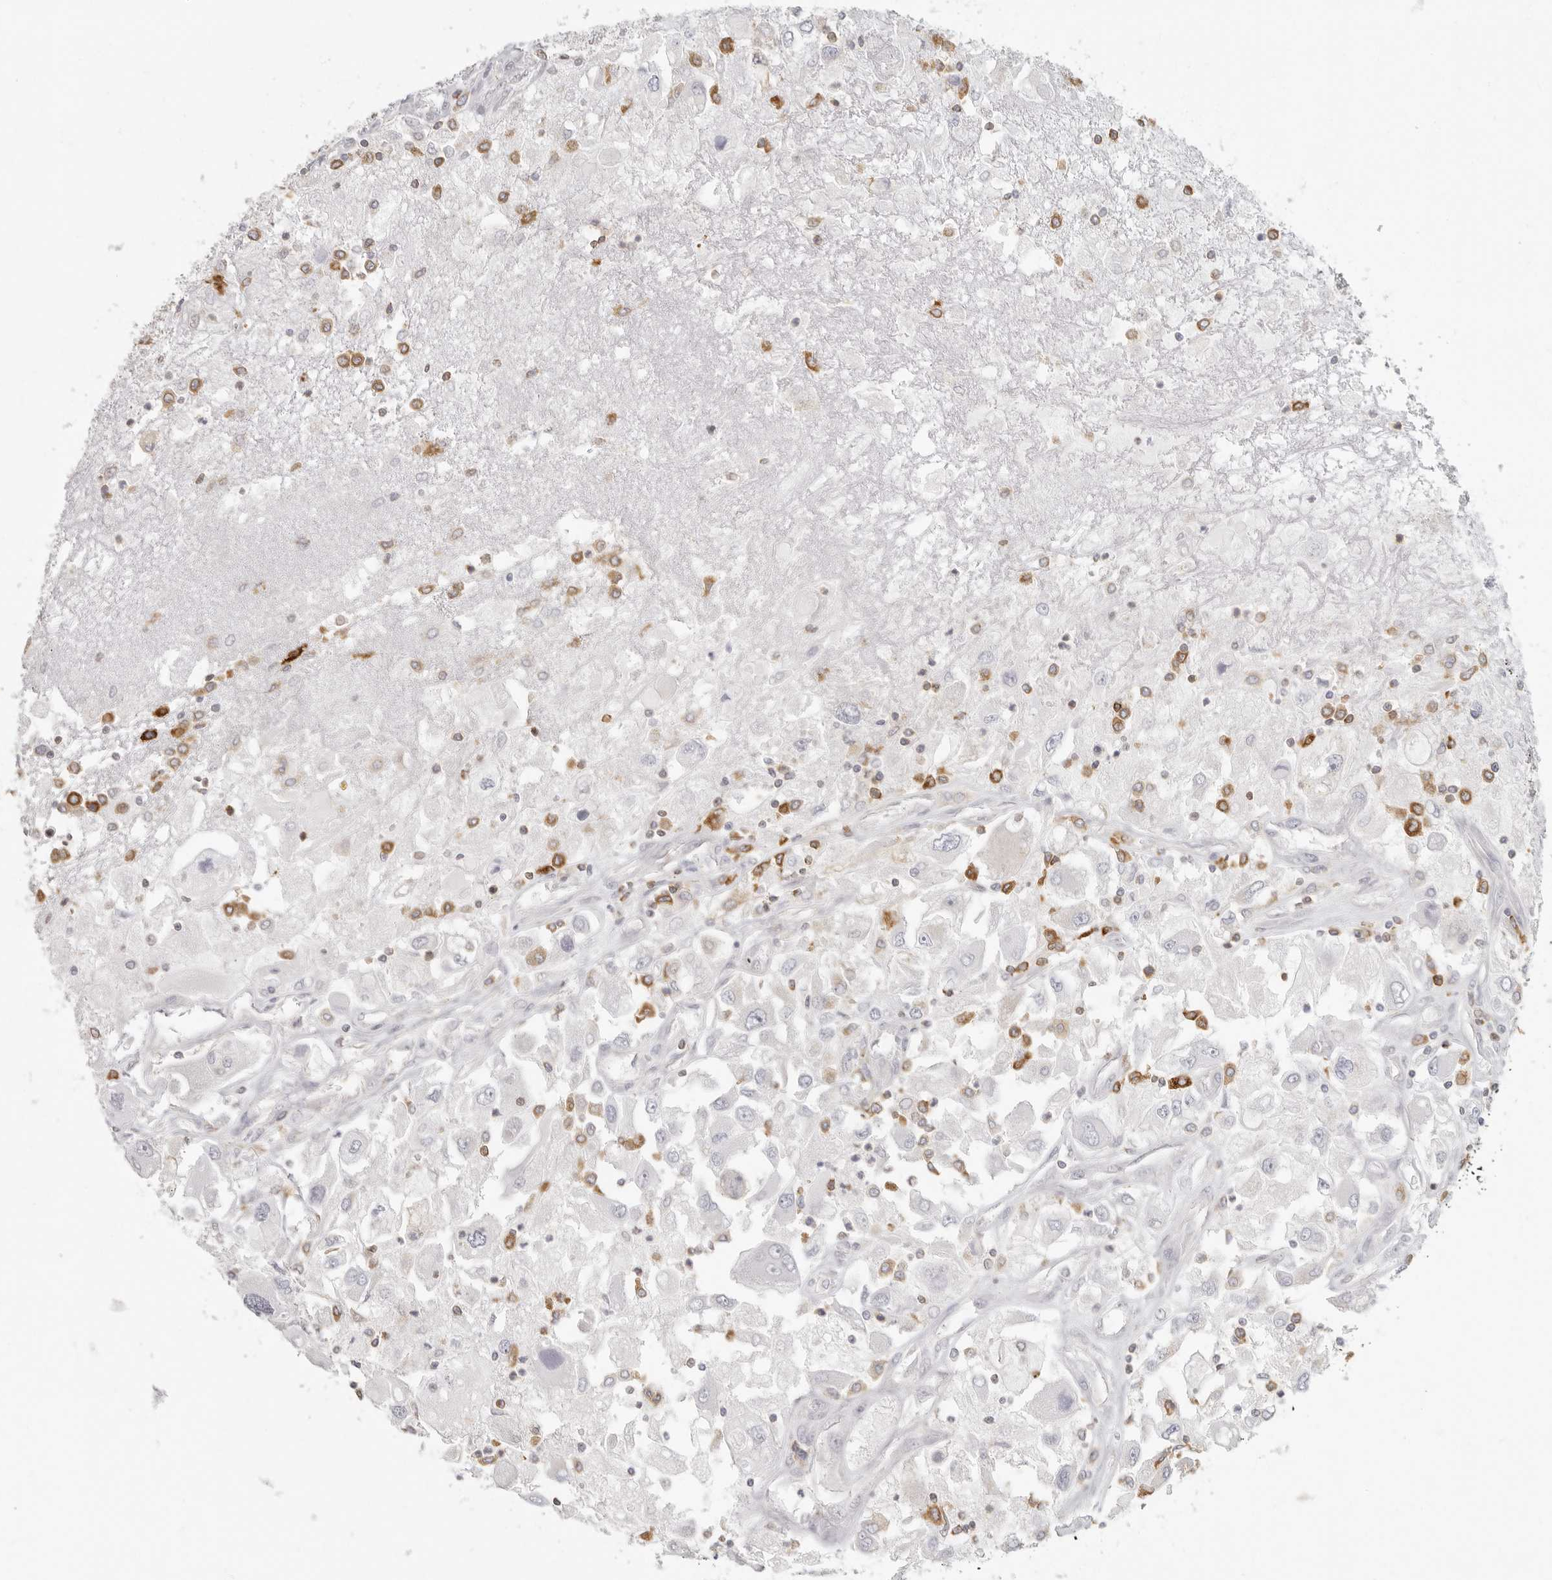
{"staining": {"intensity": "negative", "quantity": "none", "location": "none"}, "tissue": "renal cancer", "cell_type": "Tumor cells", "image_type": "cancer", "snomed": [{"axis": "morphology", "description": "Adenocarcinoma, NOS"}, {"axis": "topography", "description": "Kidney"}], "caption": "IHC image of human adenocarcinoma (renal) stained for a protein (brown), which exhibits no staining in tumor cells.", "gene": "NIBAN1", "patient": {"sex": "female", "age": 52}}